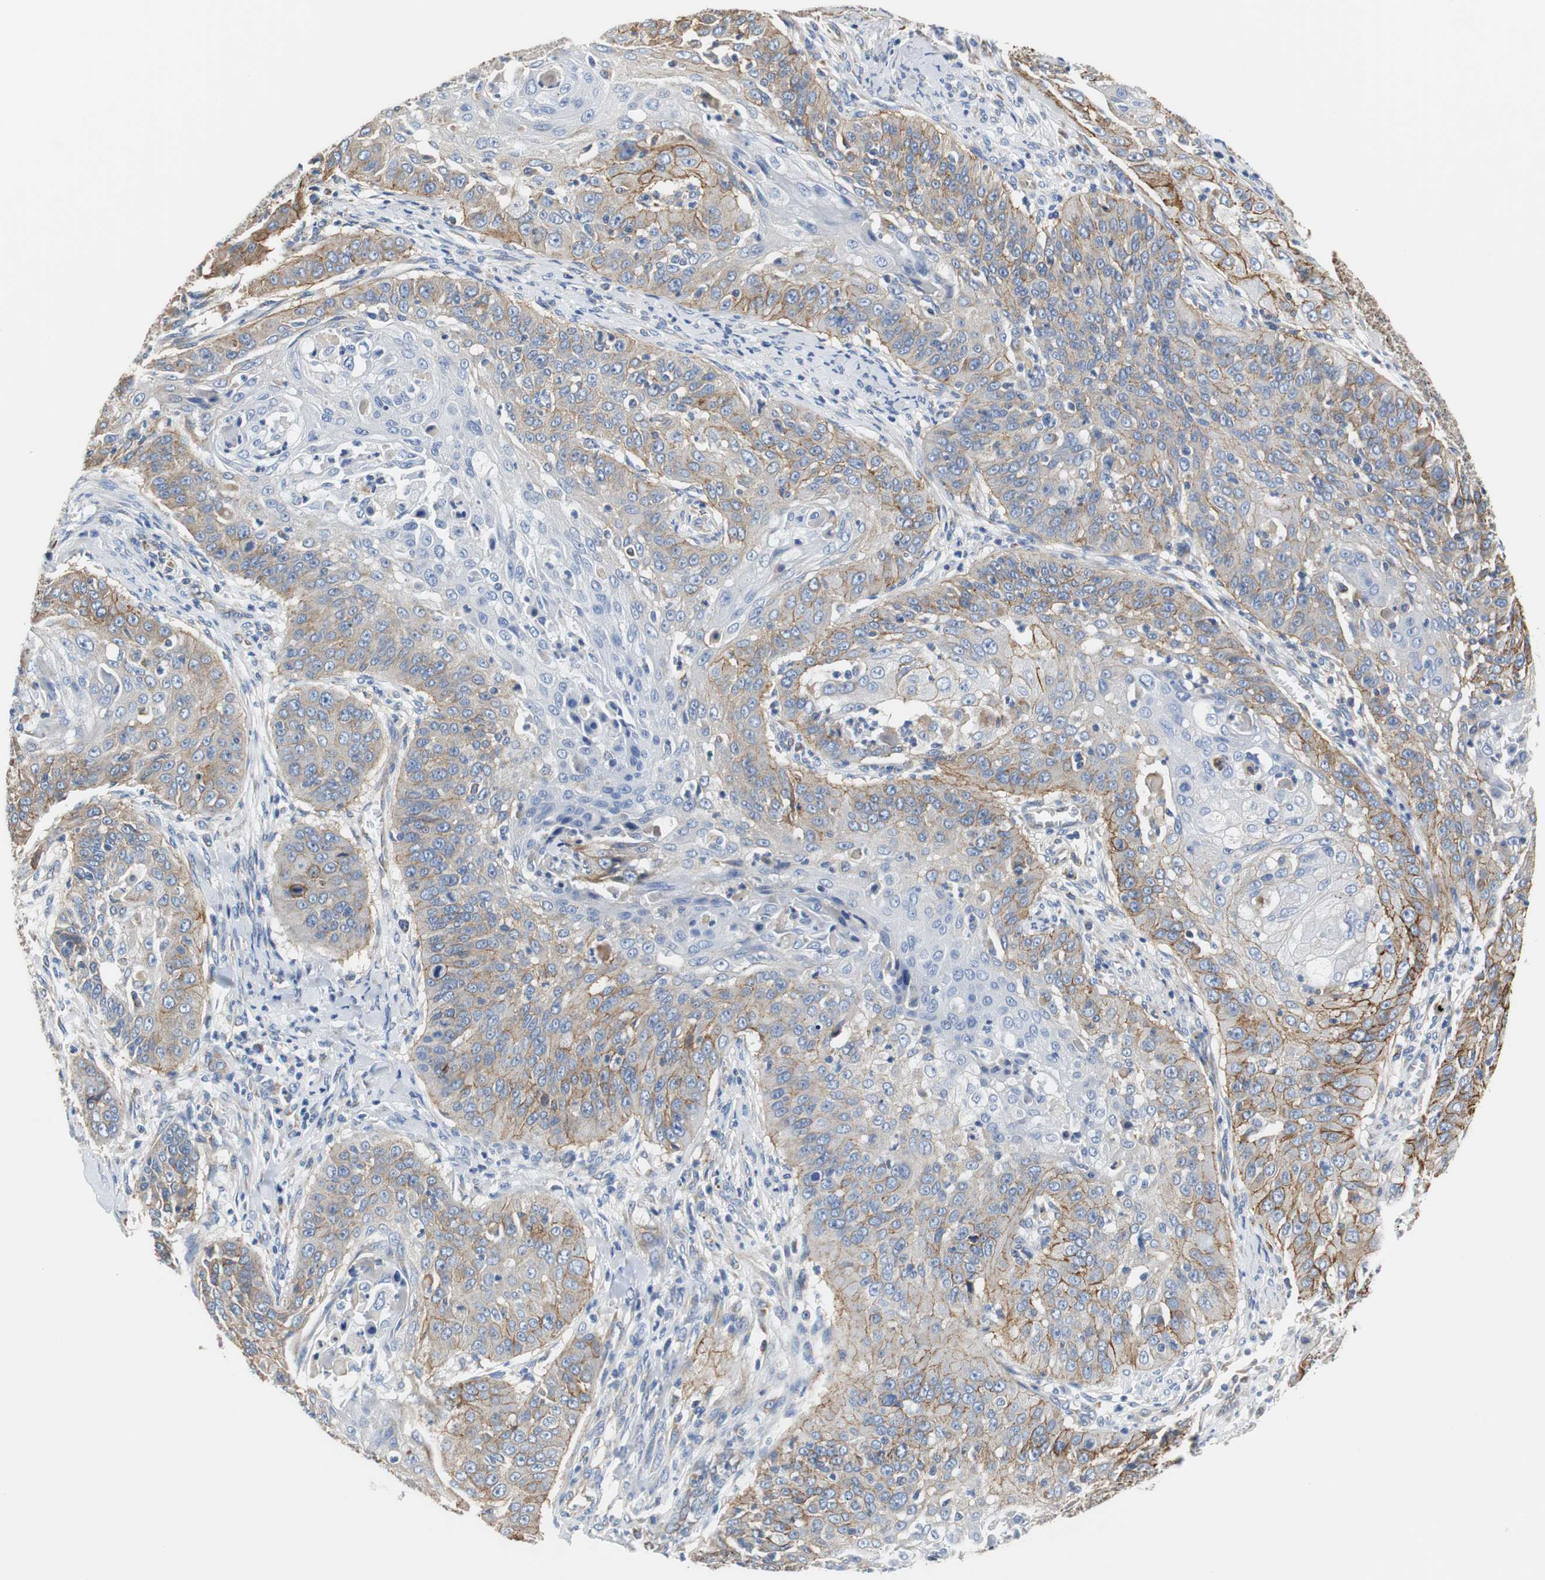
{"staining": {"intensity": "moderate", "quantity": ">75%", "location": "cytoplasmic/membranous"}, "tissue": "cervical cancer", "cell_type": "Tumor cells", "image_type": "cancer", "snomed": [{"axis": "morphology", "description": "Squamous cell carcinoma, NOS"}, {"axis": "topography", "description": "Cervix"}], "caption": "The photomicrograph displays a brown stain indicating the presence of a protein in the cytoplasmic/membranous of tumor cells in cervical cancer. (DAB IHC, brown staining for protein, blue staining for nuclei).", "gene": "PCK1", "patient": {"sex": "female", "age": 64}}